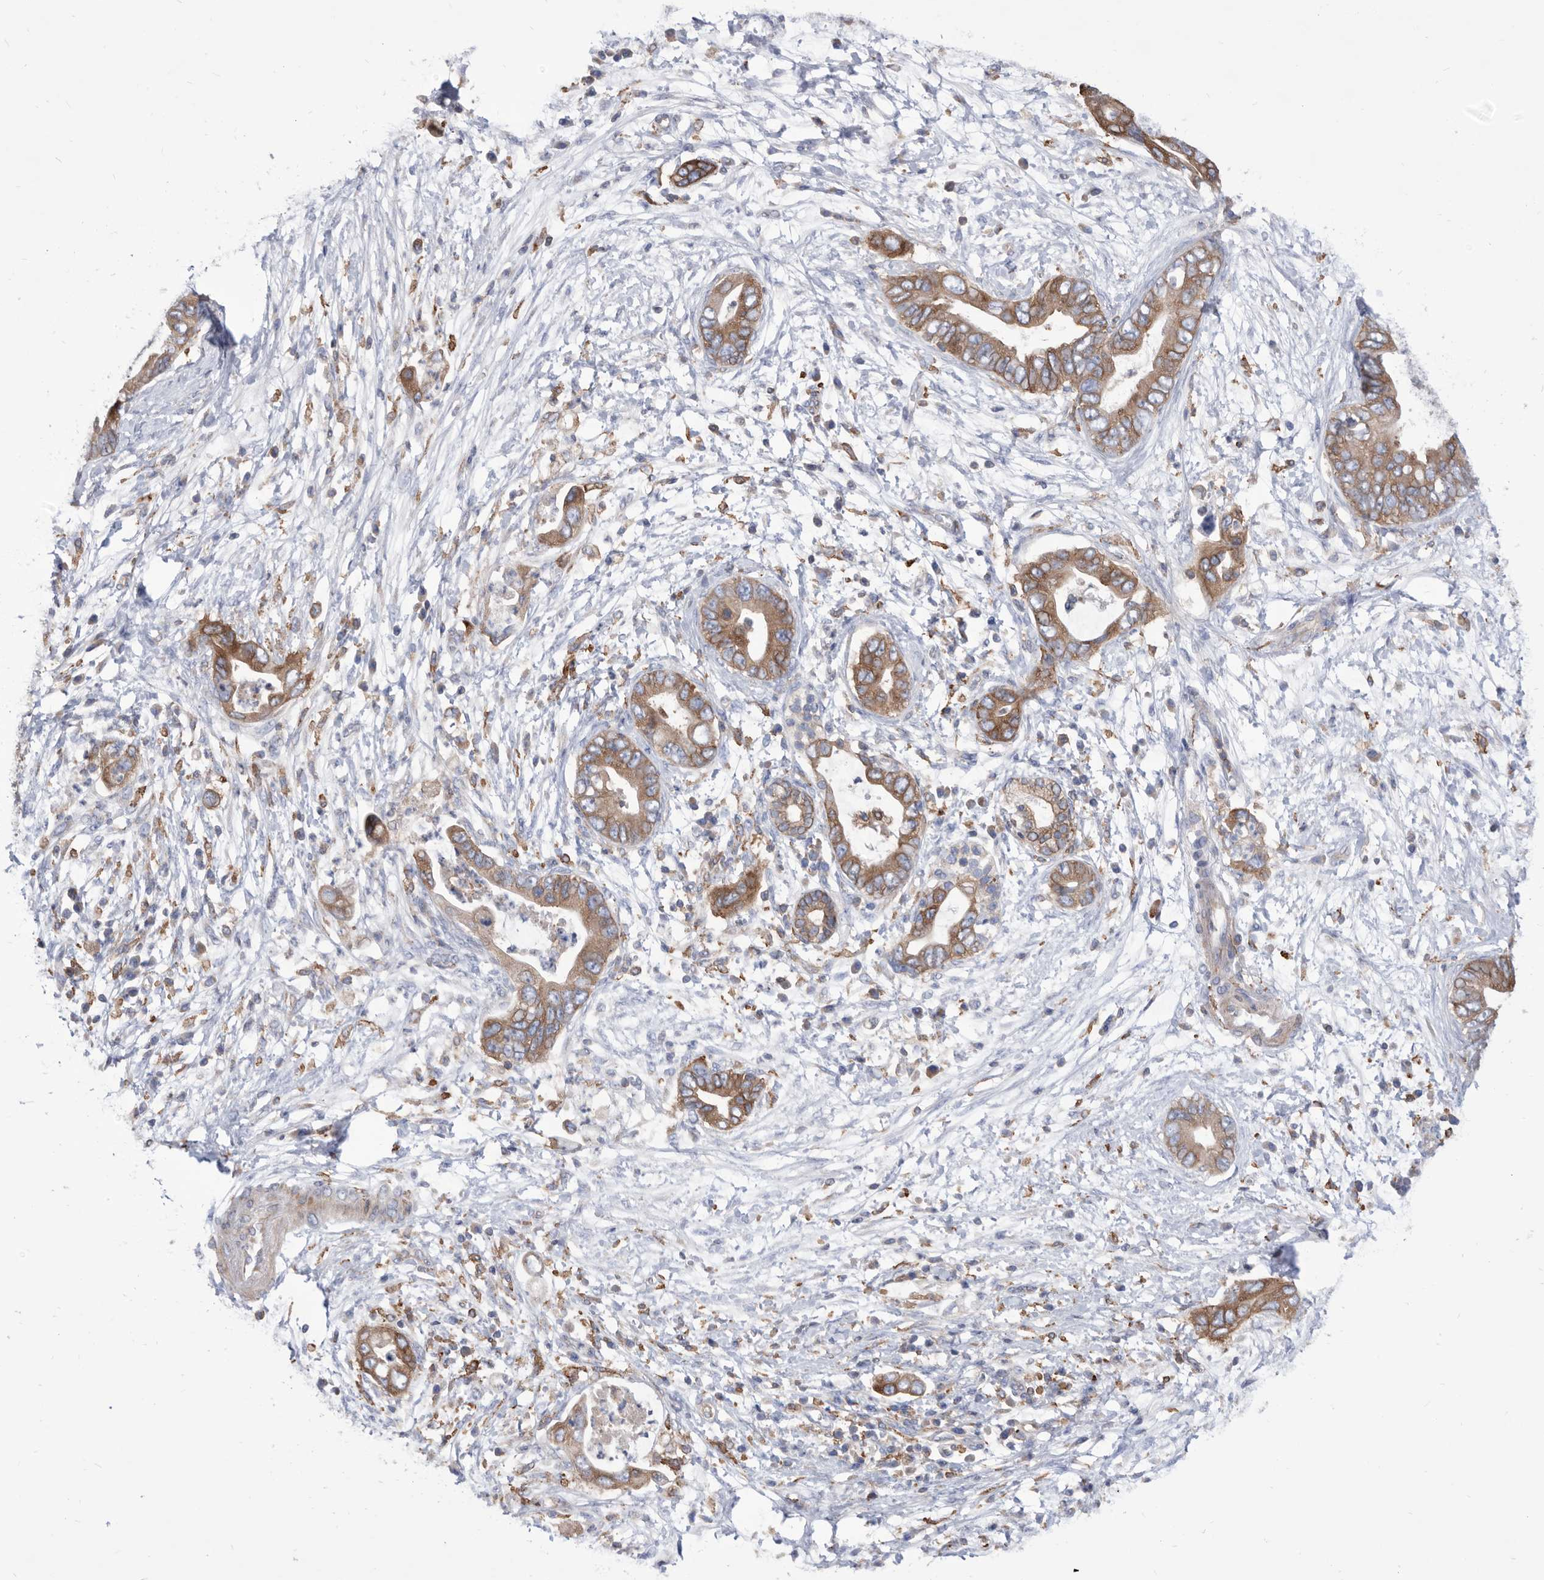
{"staining": {"intensity": "moderate", "quantity": ">75%", "location": "cytoplasmic/membranous"}, "tissue": "pancreatic cancer", "cell_type": "Tumor cells", "image_type": "cancer", "snomed": [{"axis": "morphology", "description": "Adenocarcinoma, NOS"}, {"axis": "topography", "description": "Pancreas"}], "caption": "Tumor cells exhibit medium levels of moderate cytoplasmic/membranous staining in about >75% of cells in adenocarcinoma (pancreatic).", "gene": "SMG7", "patient": {"sex": "male", "age": 75}}